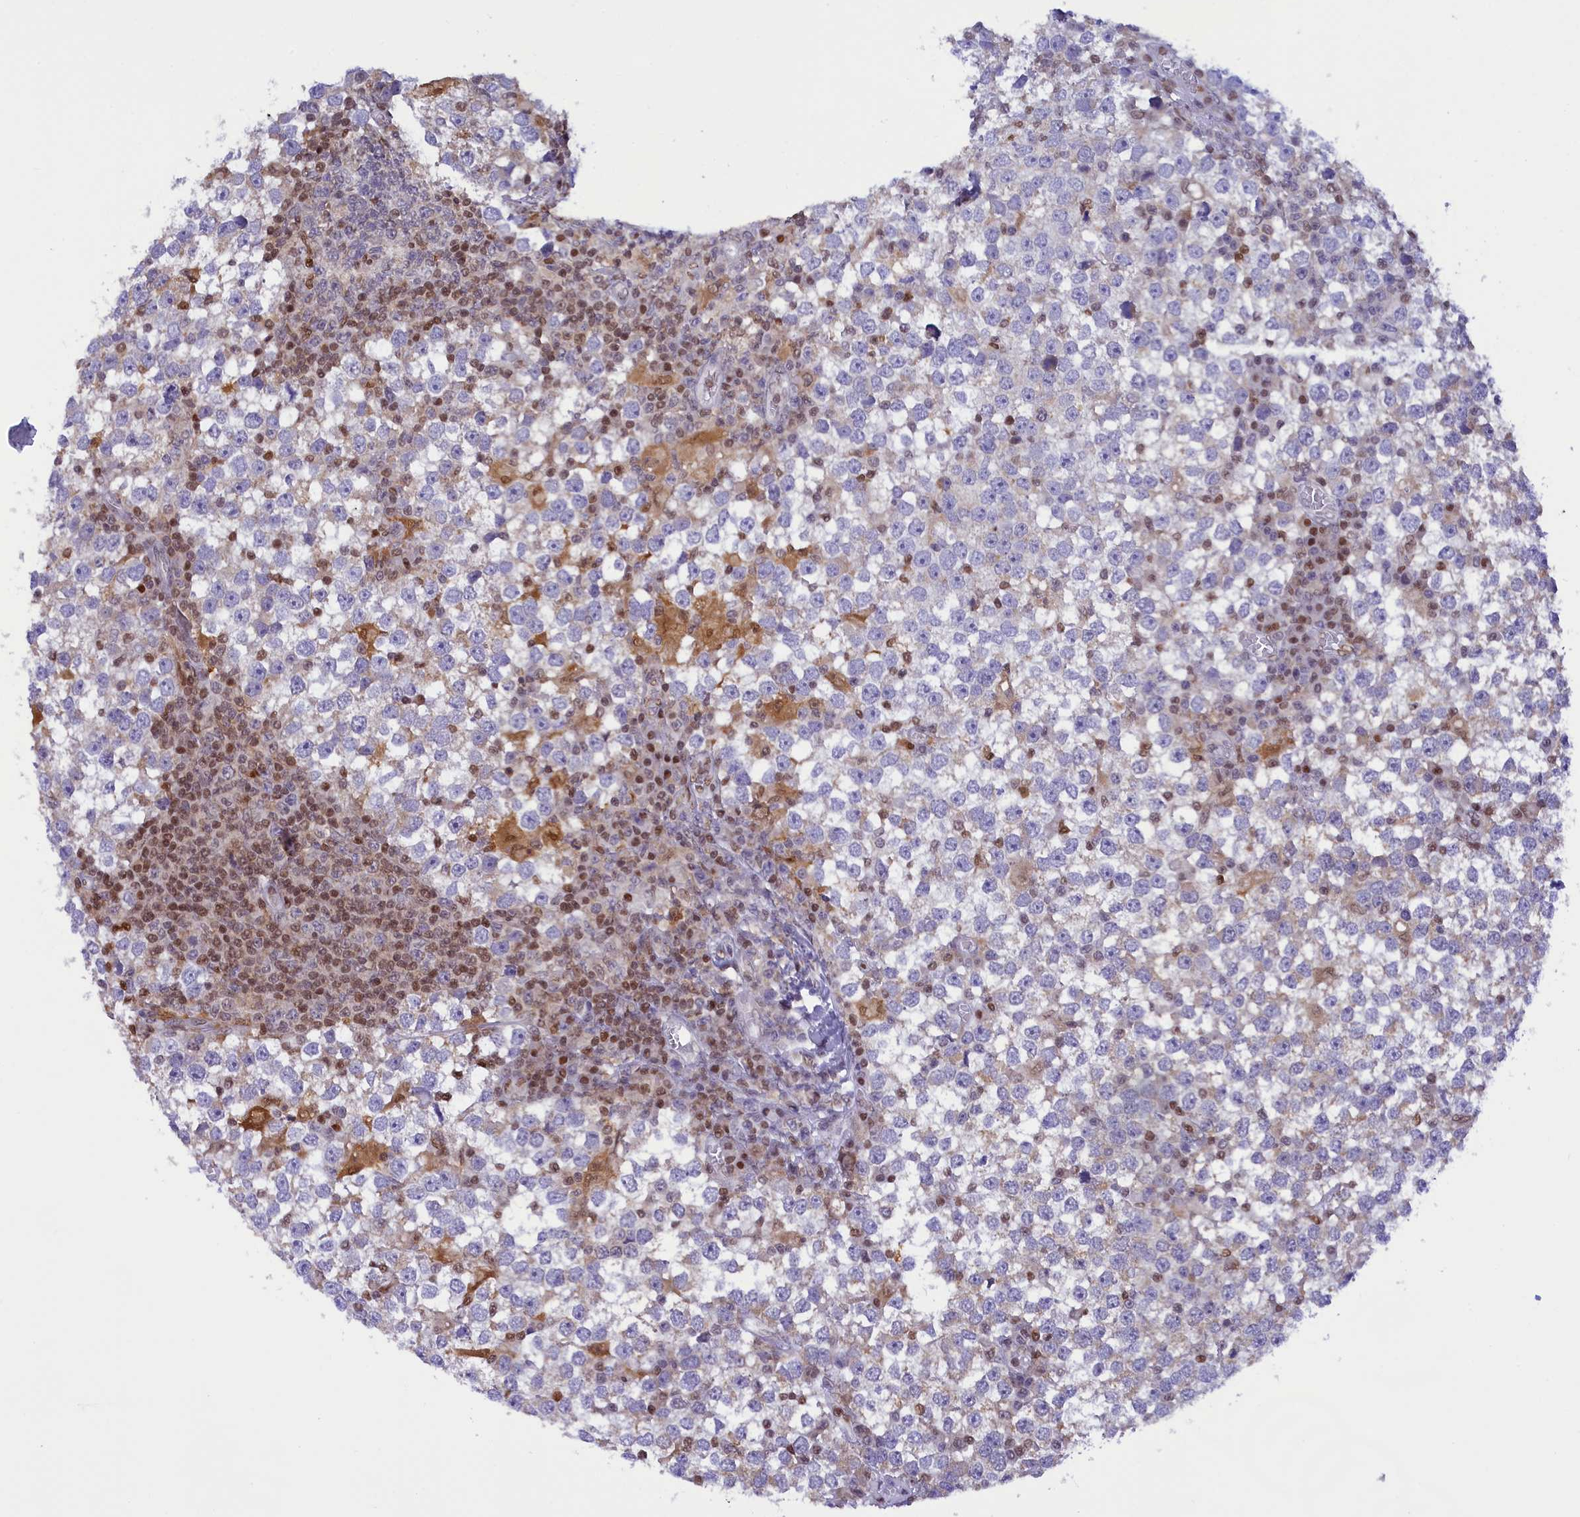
{"staining": {"intensity": "negative", "quantity": "none", "location": "none"}, "tissue": "testis cancer", "cell_type": "Tumor cells", "image_type": "cancer", "snomed": [{"axis": "morphology", "description": "Seminoma, NOS"}, {"axis": "topography", "description": "Testis"}], "caption": "This is an IHC histopathology image of testis cancer (seminoma). There is no positivity in tumor cells.", "gene": "IZUMO2", "patient": {"sex": "male", "age": 65}}